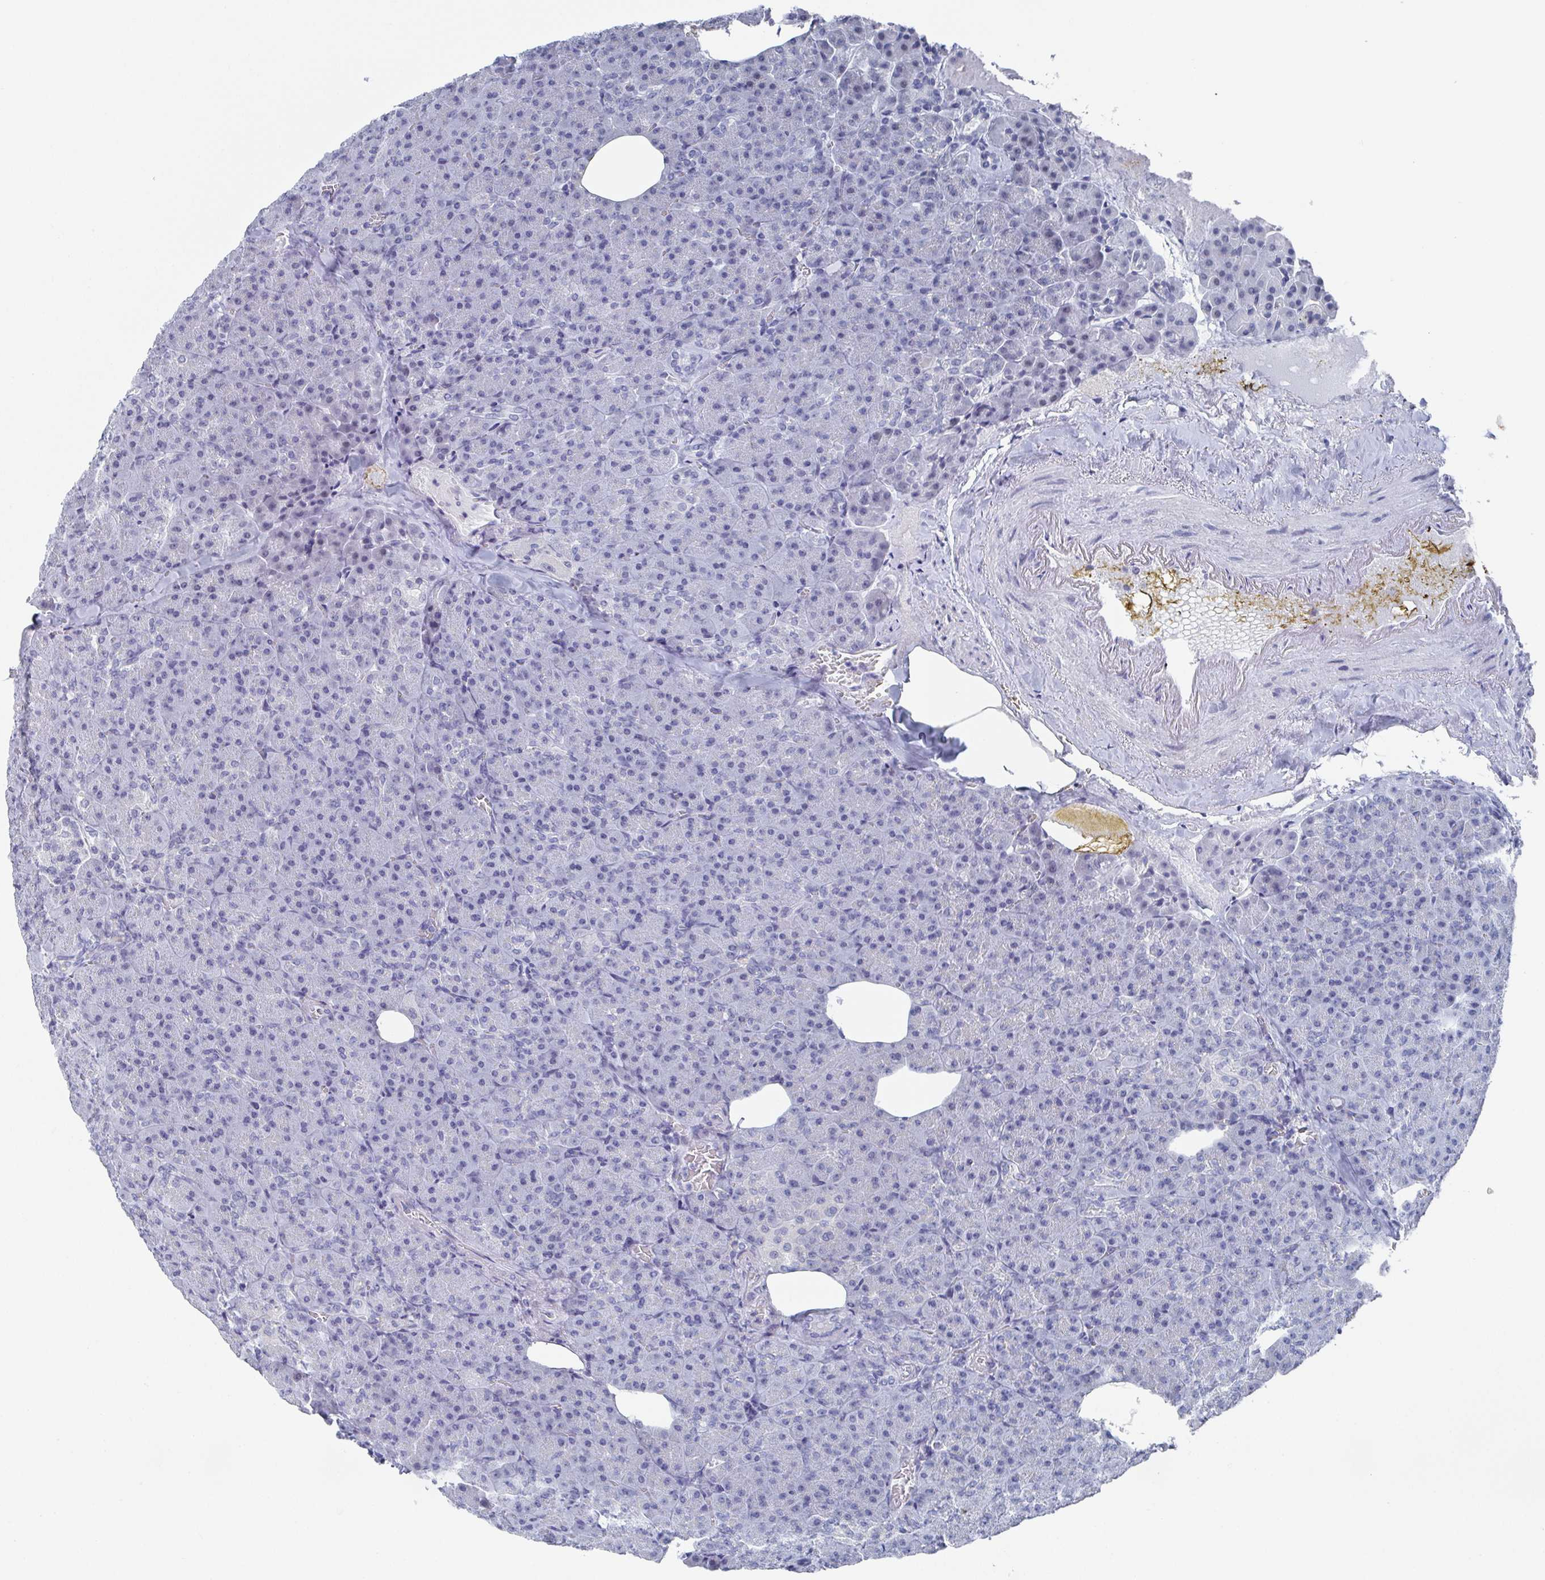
{"staining": {"intensity": "negative", "quantity": "none", "location": "none"}, "tissue": "pancreas", "cell_type": "Exocrine glandular cells", "image_type": "normal", "snomed": [{"axis": "morphology", "description": "Normal tissue, NOS"}, {"axis": "topography", "description": "Pancreas"}], "caption": "High power microscopy image of an immunohistochemistry (IHC) micrograph of normal pancreas, revealing no significant staining in exocrine glandular cells. (Stains: DAB immunohistochemistry (IHC) with hematoxylin counter stain, Microscopy: brightfield microscopy at high magnification).", "gene": "CAMKV", "patient": {"sex": "female", "age": 74}}